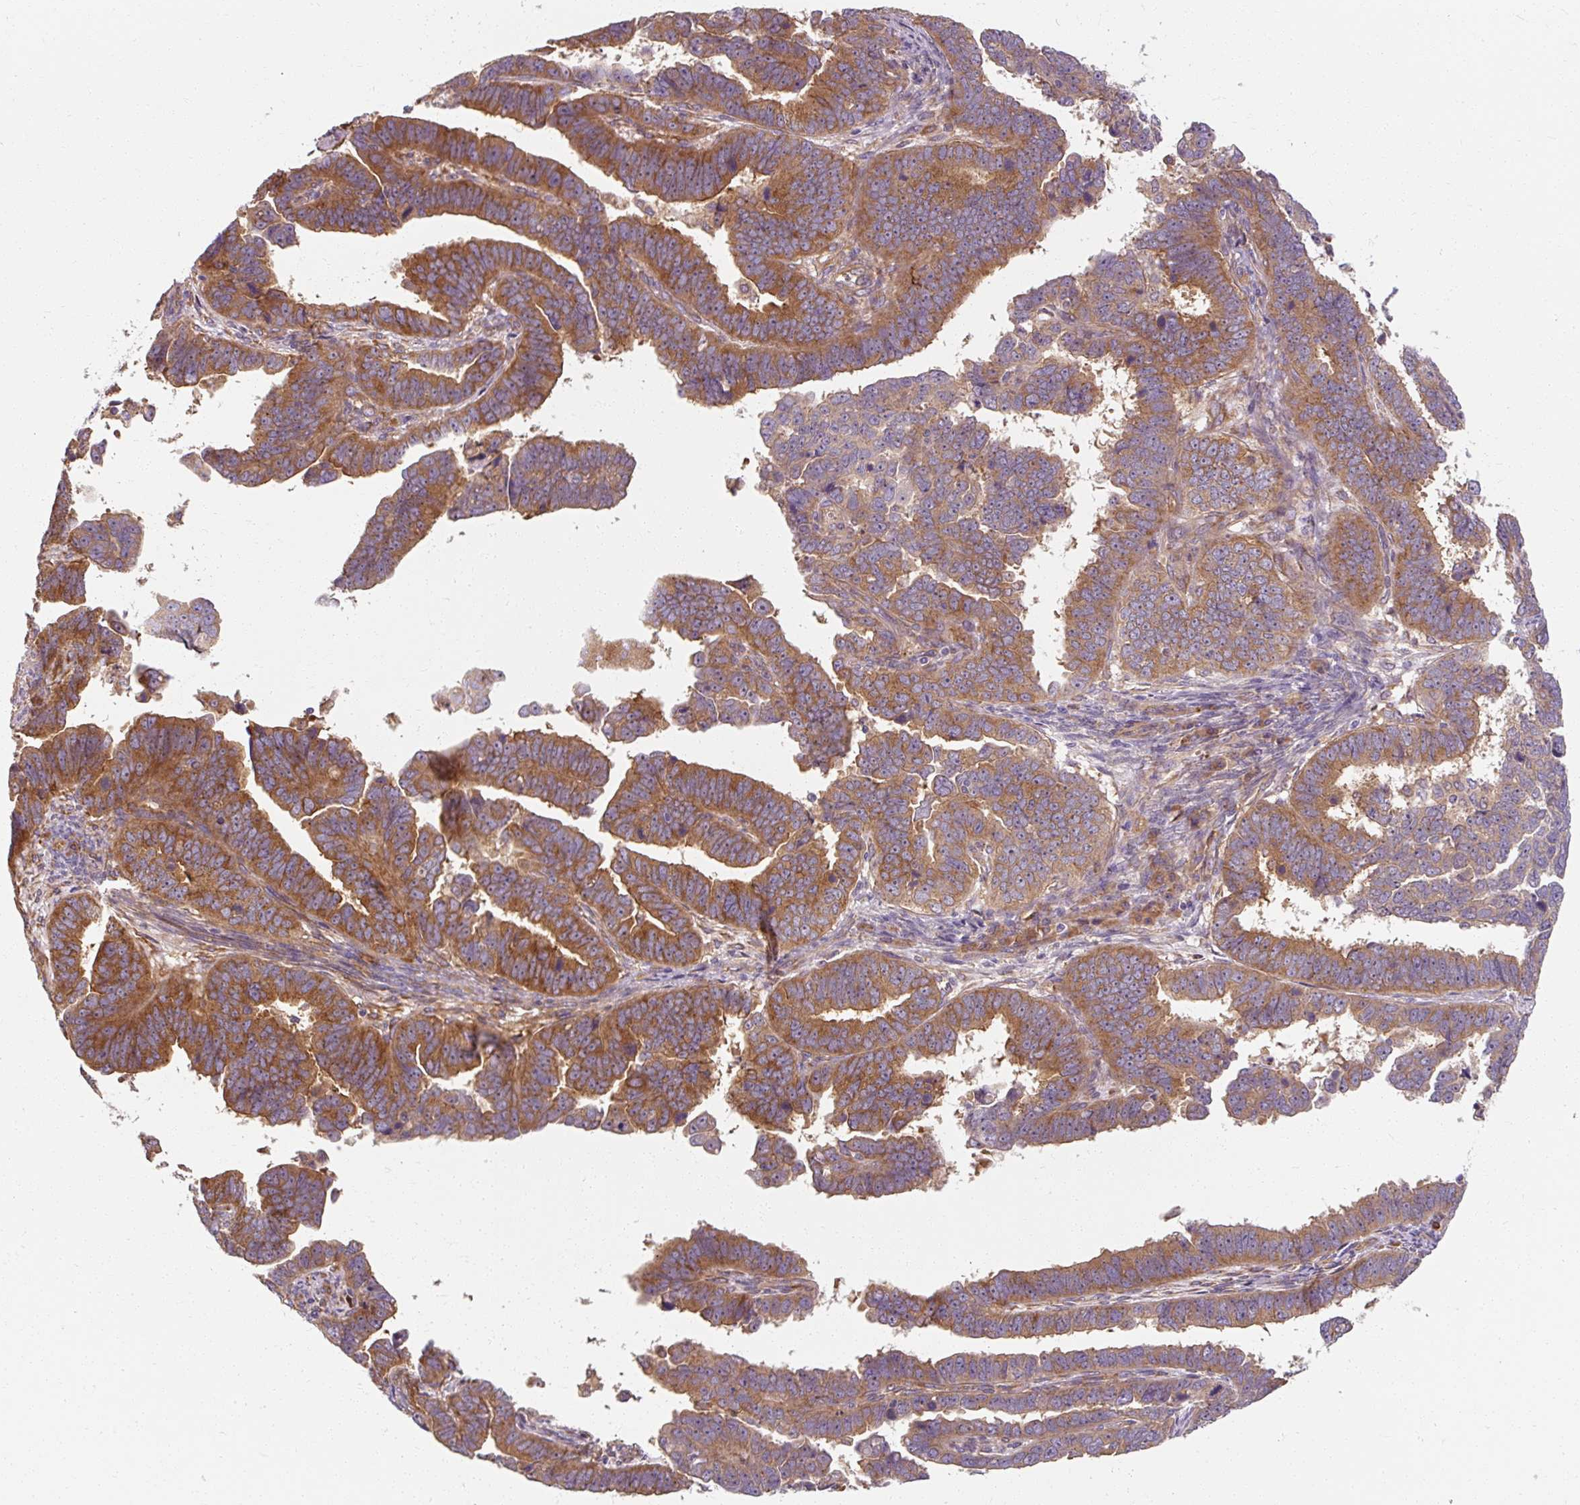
{"staining": {"intensity": "strong", "quantity": ">75%", "location": "cytoplasmic/membranous"}, "tissue": "endometrial cancer", "cell_type": "Tumor cells", "image_type": "cancer", "snomed": [{"axis": "morphology", "description": "Adenocarcinoma, NOS"}, {"axis": "topography", "description": "Endometrium"}], "caption": "Endometrial cancer stained for a protein exhibits strong cytoplasmic/membranous positivity in tumor cells. (DAB (3,3'-diaminobenzidine) IHC, brown staining for protein, blue staining for nuclei).", "gene": "TBC1D4", "patient": {"sex": "female", "age": 75}}